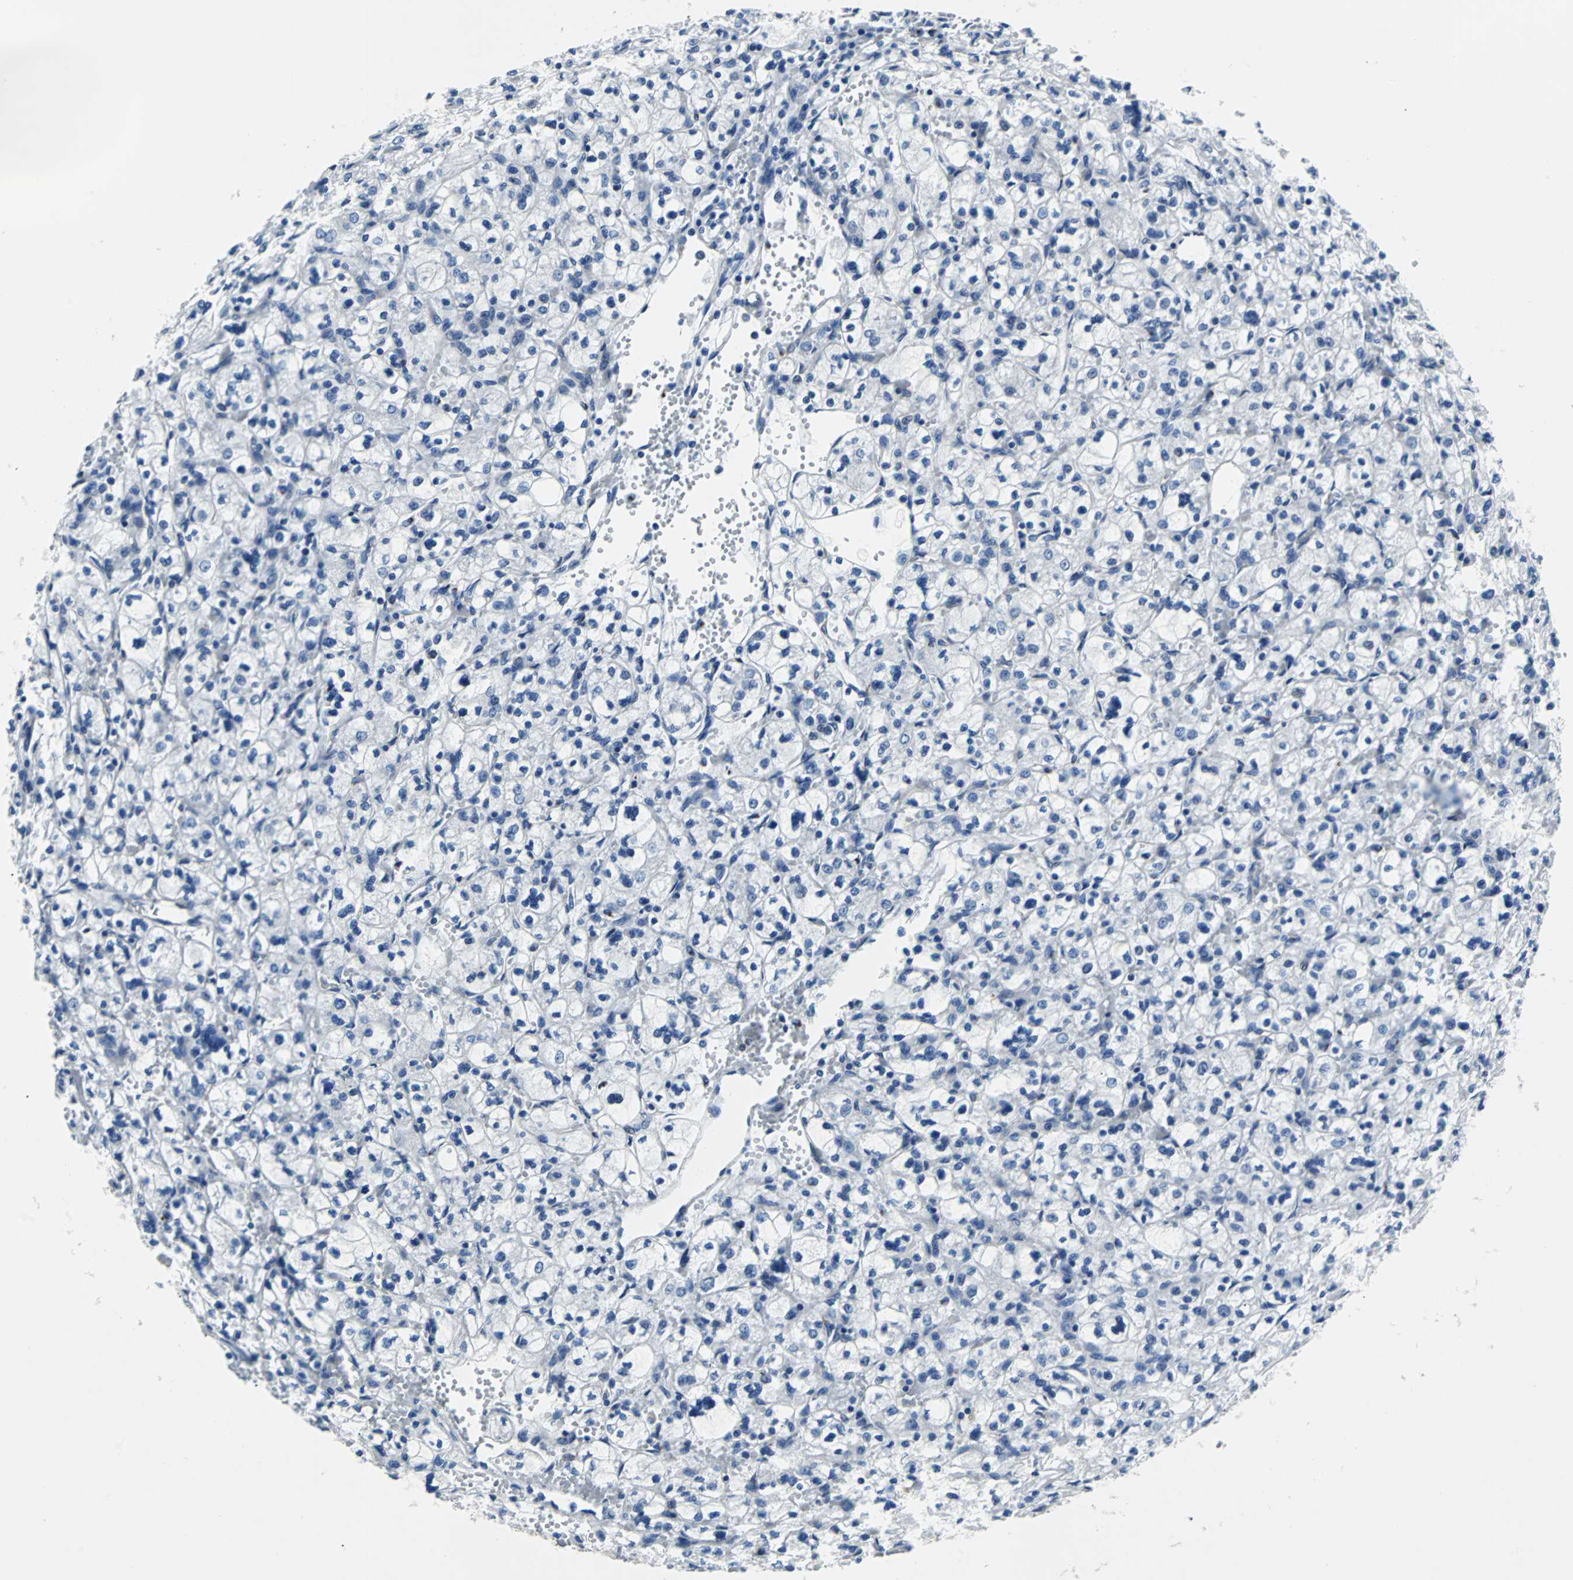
{"staining": {"intensity": "negative", "quantity": "none", "location": "none"}, "tissue": "renal cancer", "cell_type": "Tumor cells", "image_type": "cancer", "snomed": [{"axis": "morphology", "description": "Adenocarcinoma, NOS"}, {"axis": "topography", "description": "Kidney"}], "caption": "Photomicrograph shows no protein positivity in tumor cells of renal adenocarcinoma tissue.", "gene": "MAP2K6", "patient": {"sex": "female", "age": 83}}